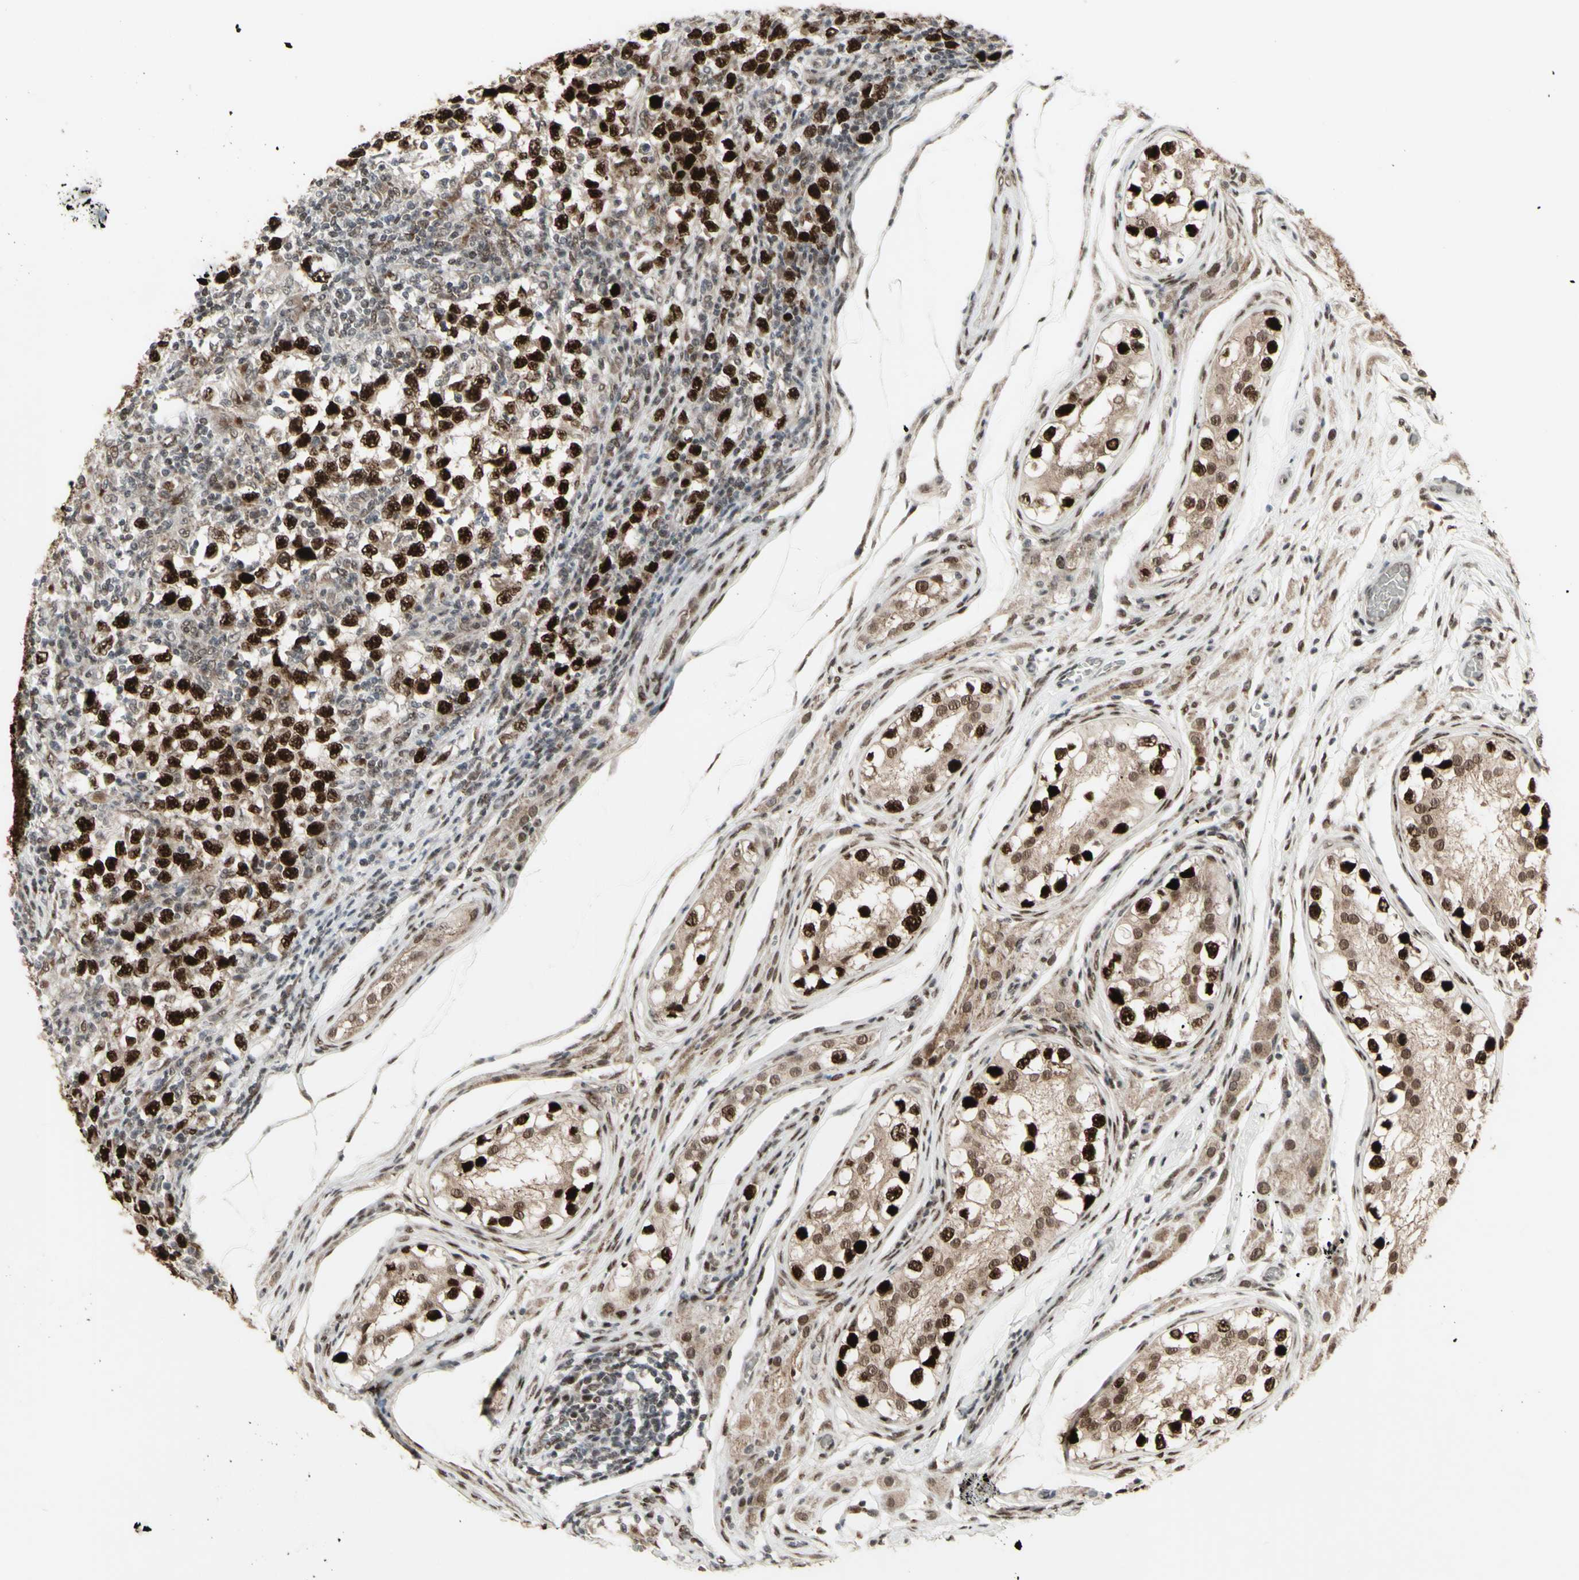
{"staining": {"intensity": "strong", "quantity": ">75%", "location": "cytoplasmic/membranous,nuclear"}, "tissue": "testis cancer", "cell_type": "Tumor cells", "image_type": "cancer", "snomed": [{"axis": "morphology", "description": "Carcinoma, Embryonal, NOS"}, {"axis": "topography", "description": "Testis"}], "caption": "The histopathology image demonstrates immunohistochemical staining of testis cancer (embryonal carcinoma). There is strong cytoplasmic/membranous and nuclear expression is seen in approximately >75% of tumor cells.", "gene": "CBX1", "patient": {"sex": "male", "age": 21}}